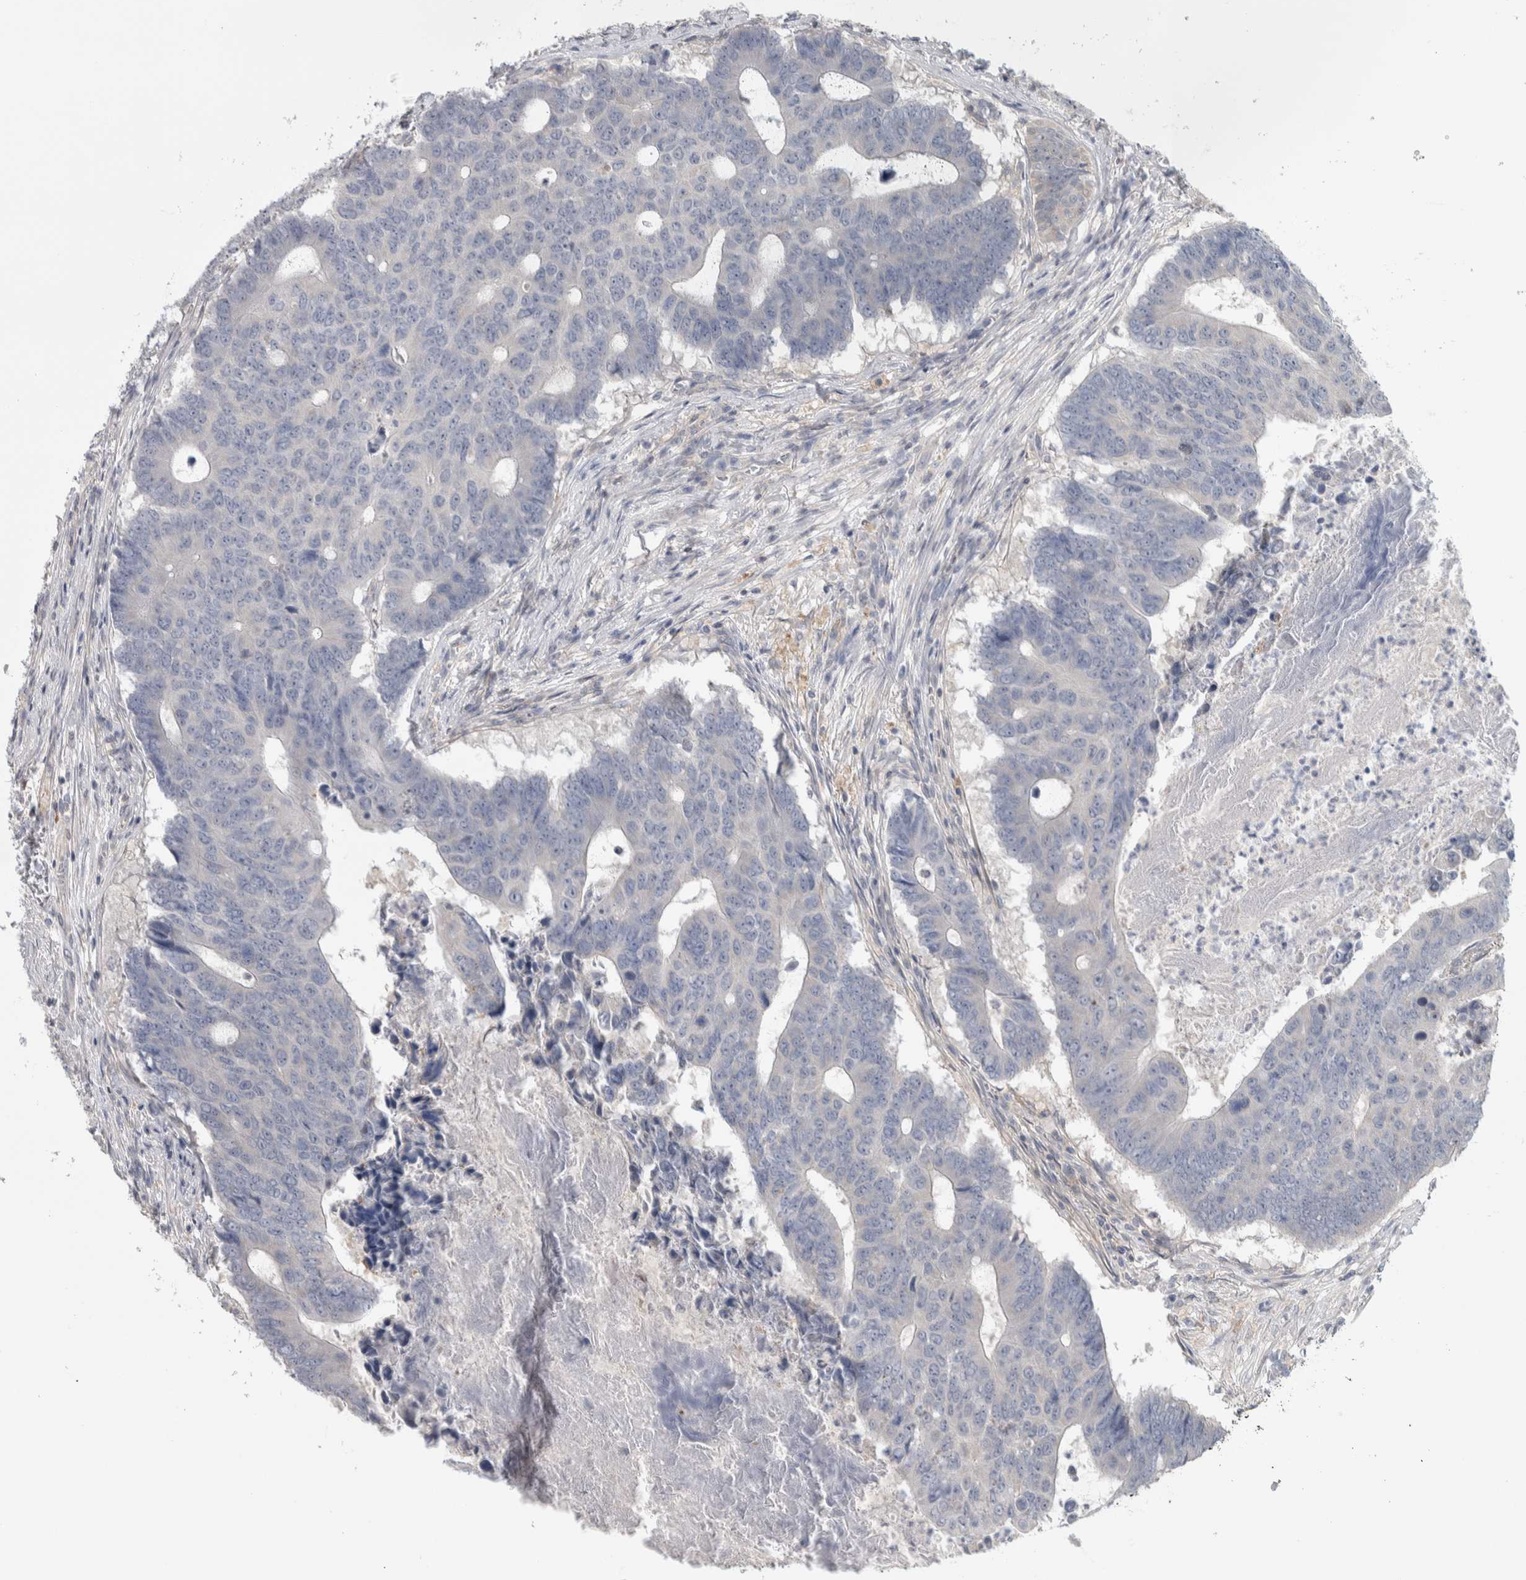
{"staining": {"intensity": "weak", "quantity": "<25%", "location": "cytoplasmic/membranous"}, "tissue": "colorectal cancer", "cell_type": "Tumor cells", "image_type": "cancer", "snomed": [{"axis": "morphology", "description": "Adenocarcinoma, NOS"}, {"axis": "topography", "description": "Colon"}], "caption": "An image of colorectal cancer (adenocarcinoma) stained for a protein shows no brown staining in tumor cells.", "gene": "TAX1BP1", "patient": {"sex": "male", "age": 87}}